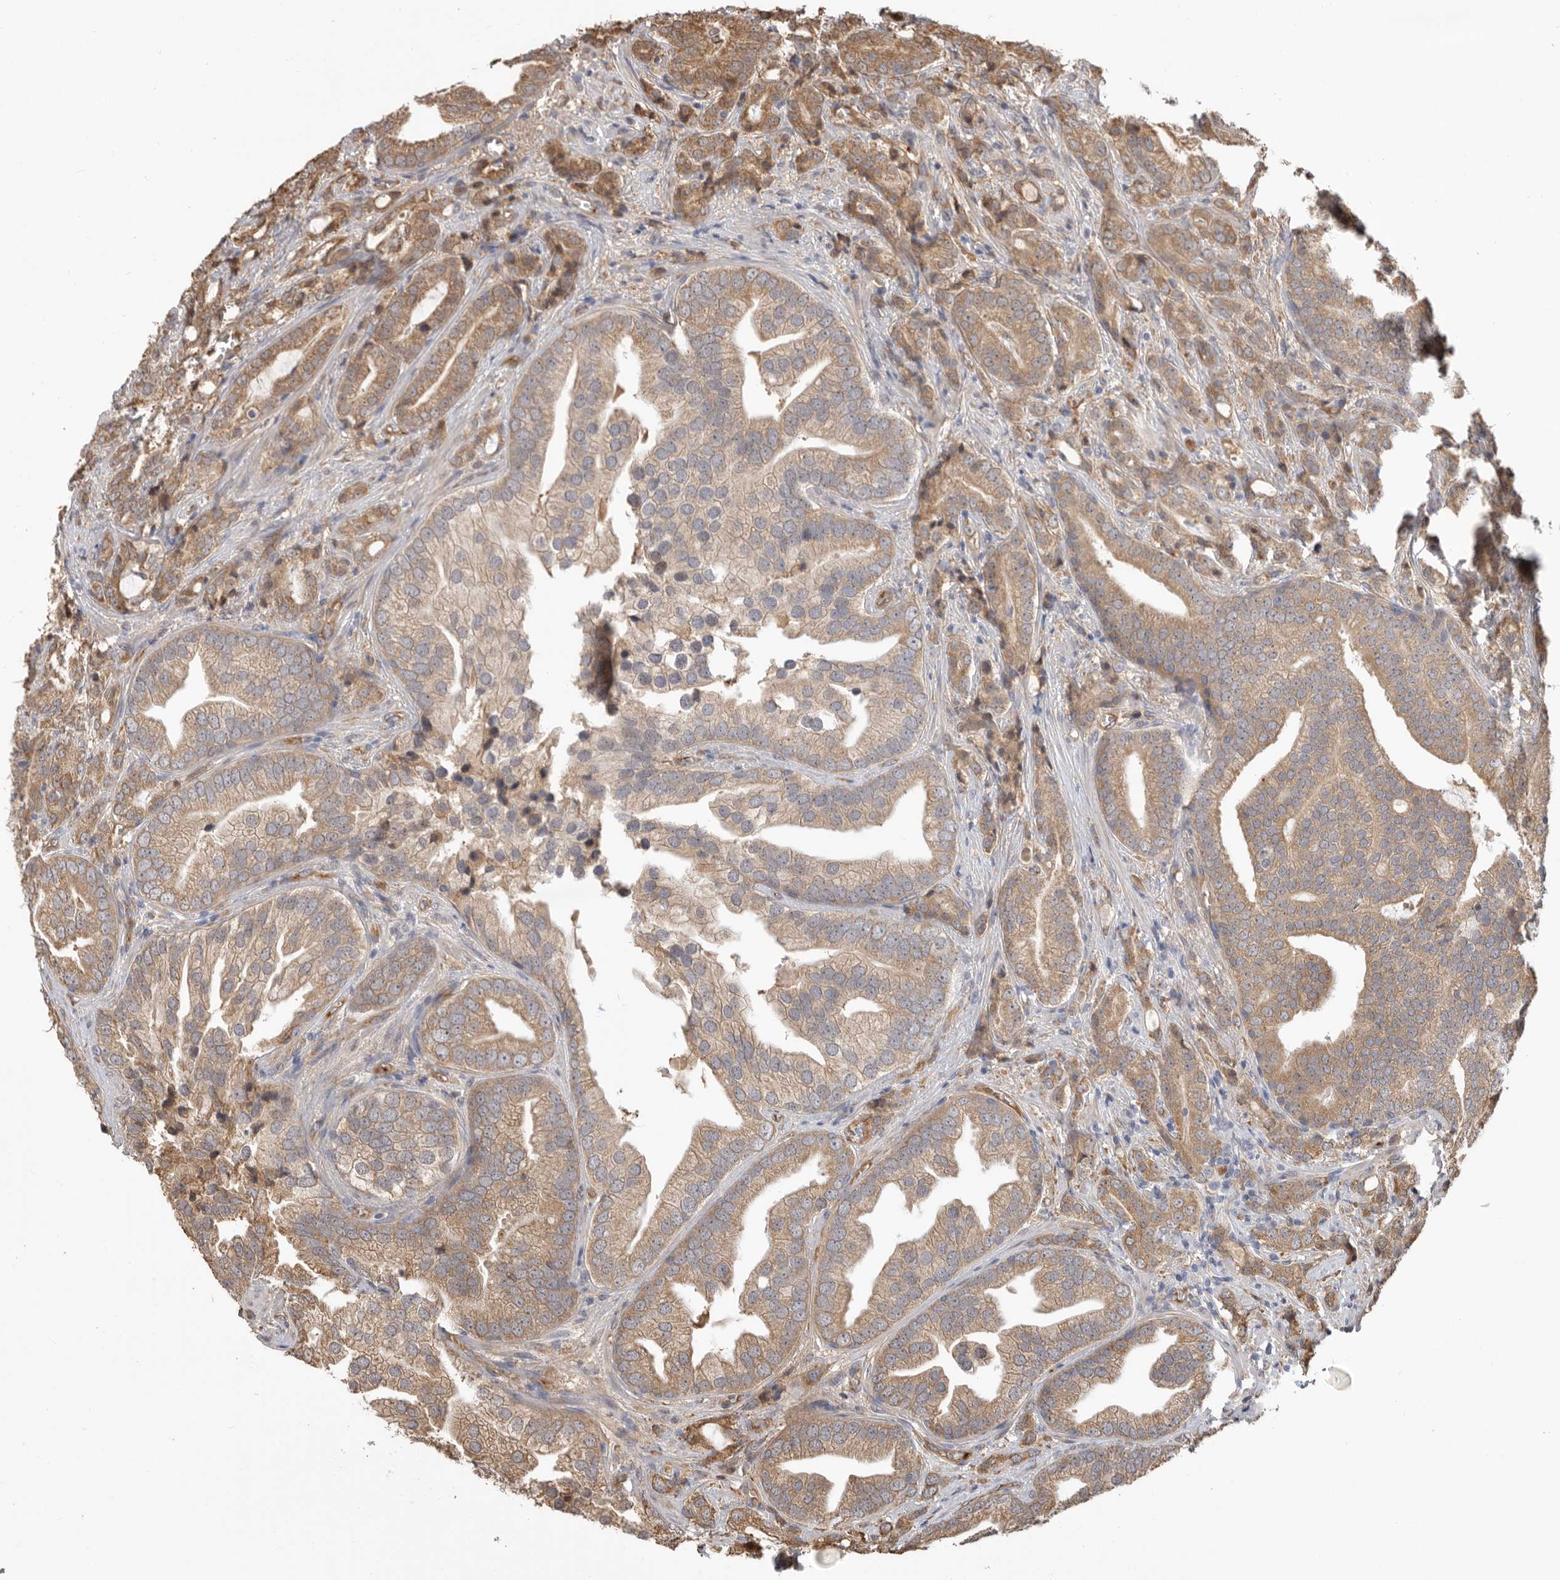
{"staining": {"intensity": "moderate", "quantity": ">75%", "location": "cytoplasmic/membranous"}, "tissue": "prostate cancer", "cell_type": "Tumor cells", "image_type": "cancer", "snomed": [{"axis": "morphology", "description": "Adenocarcinoma, High grade"}, {"axis": "topography", "description": "Prostate"}], "caption": "Brown immunohistochemical staining in human high-grade adenocarcinoma (prostate) exhibits moderate cytoplasmic/membranous staining in about >75% of tumor cells.", "gene": "CDC42BPB", "patient": {"sex": "male", "age": 57}}